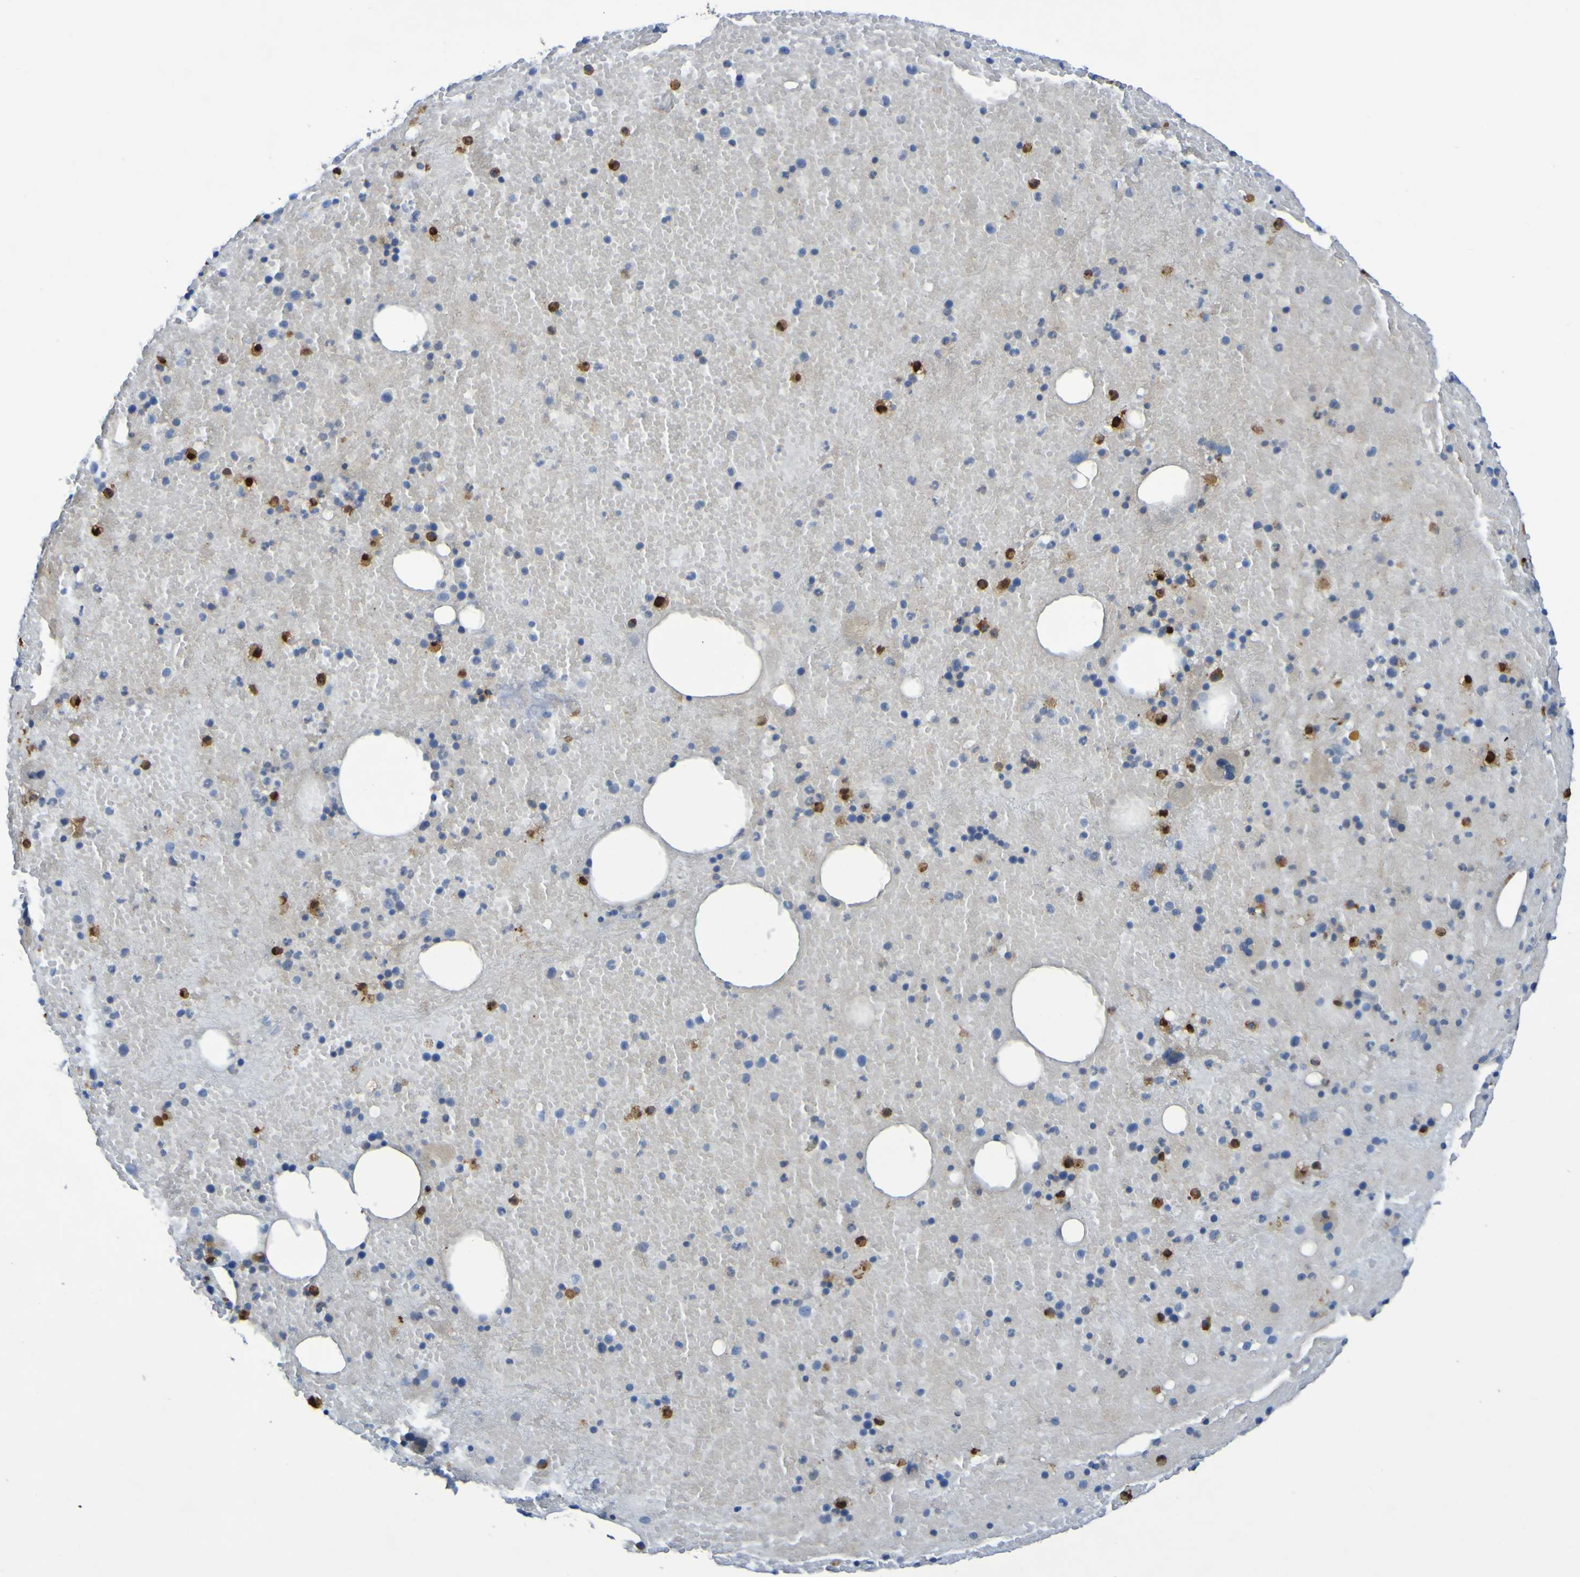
{"staining": {"intensity": "strong", "quantity": "<25%", "location": "cytoplasmic/membranous,nuclear"}, "tissue": "bone marrow", "cell_type": "Hematopoietic cells", "image_type": "normal", "snomed": [{"axis": "morphology", "description": "Normal tissue, NOS"}, {"axis": "morphology", "description": "Inflammation, NOS"}, {"axis": "topography", "description": "Bone marrow"}], "caption": "Immunohistochemistry (IHC) photomicrograph of normal bone marrow stained for a protein (brown), which displays medium levels of strong cytoplasmic/membranous,nuclear expression in approximately <25% of hematopoietic cells.", "gene": "C11orf24", "patient": {"sex": "male", "age": 43}}